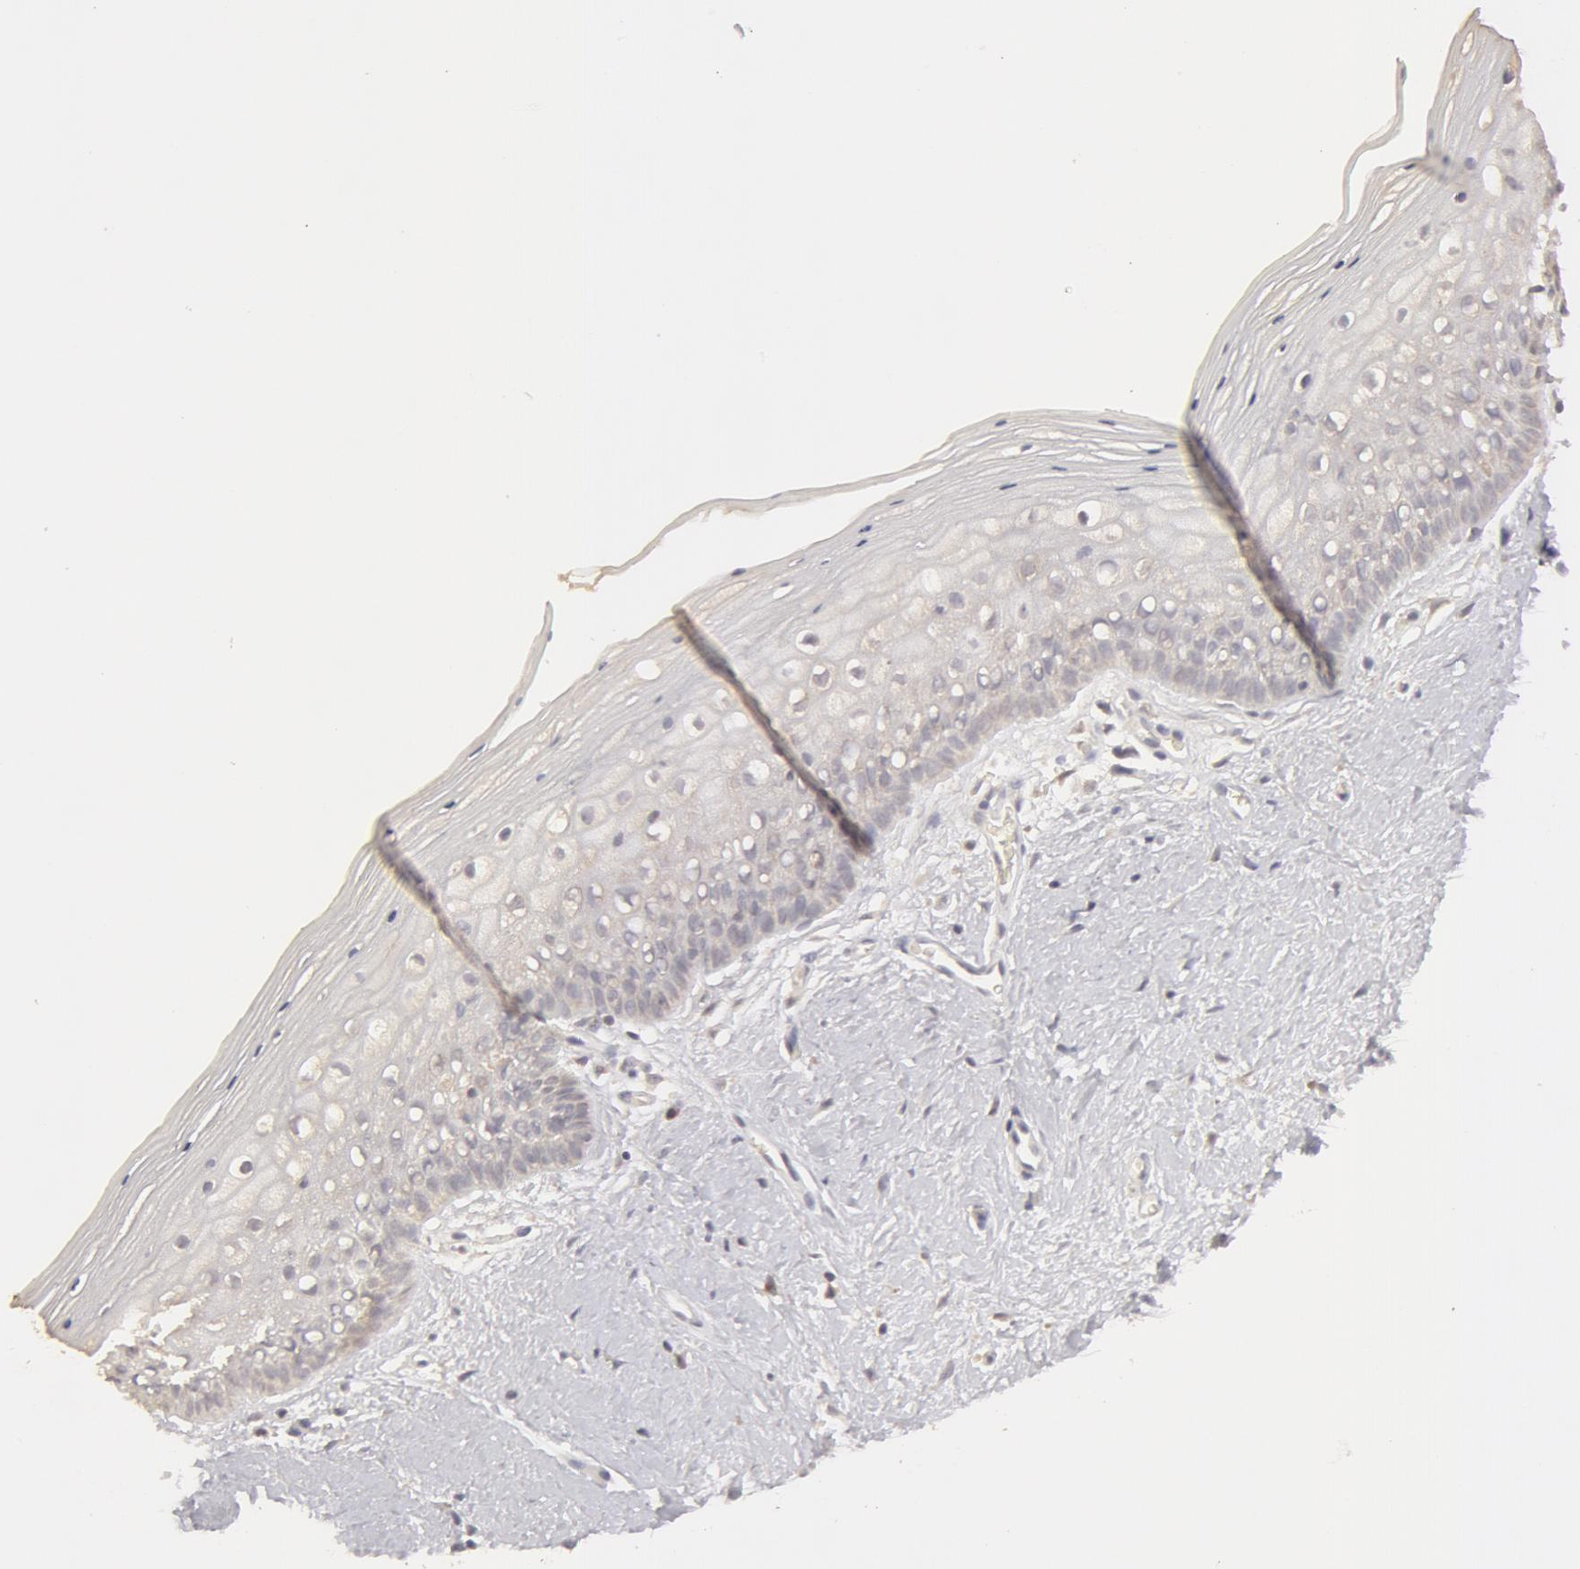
{"staining": {"intensity": "negative", "quantity": "none", "location": "none"}, "tissue": "vagina", "cell_type": "Squamous epithelial cells", "image_type": "normal", "snomed": [{"axis": "morphology", "description": "Normal tissue, NOS"}, {"axis": "topography", "description": "Vagina"}], "caption": "IHC of benign vagina exhibits no expression in squamous epithelial cells.", "gene": "ADPRH", "patient": {"sex": "female", "age": 46}}